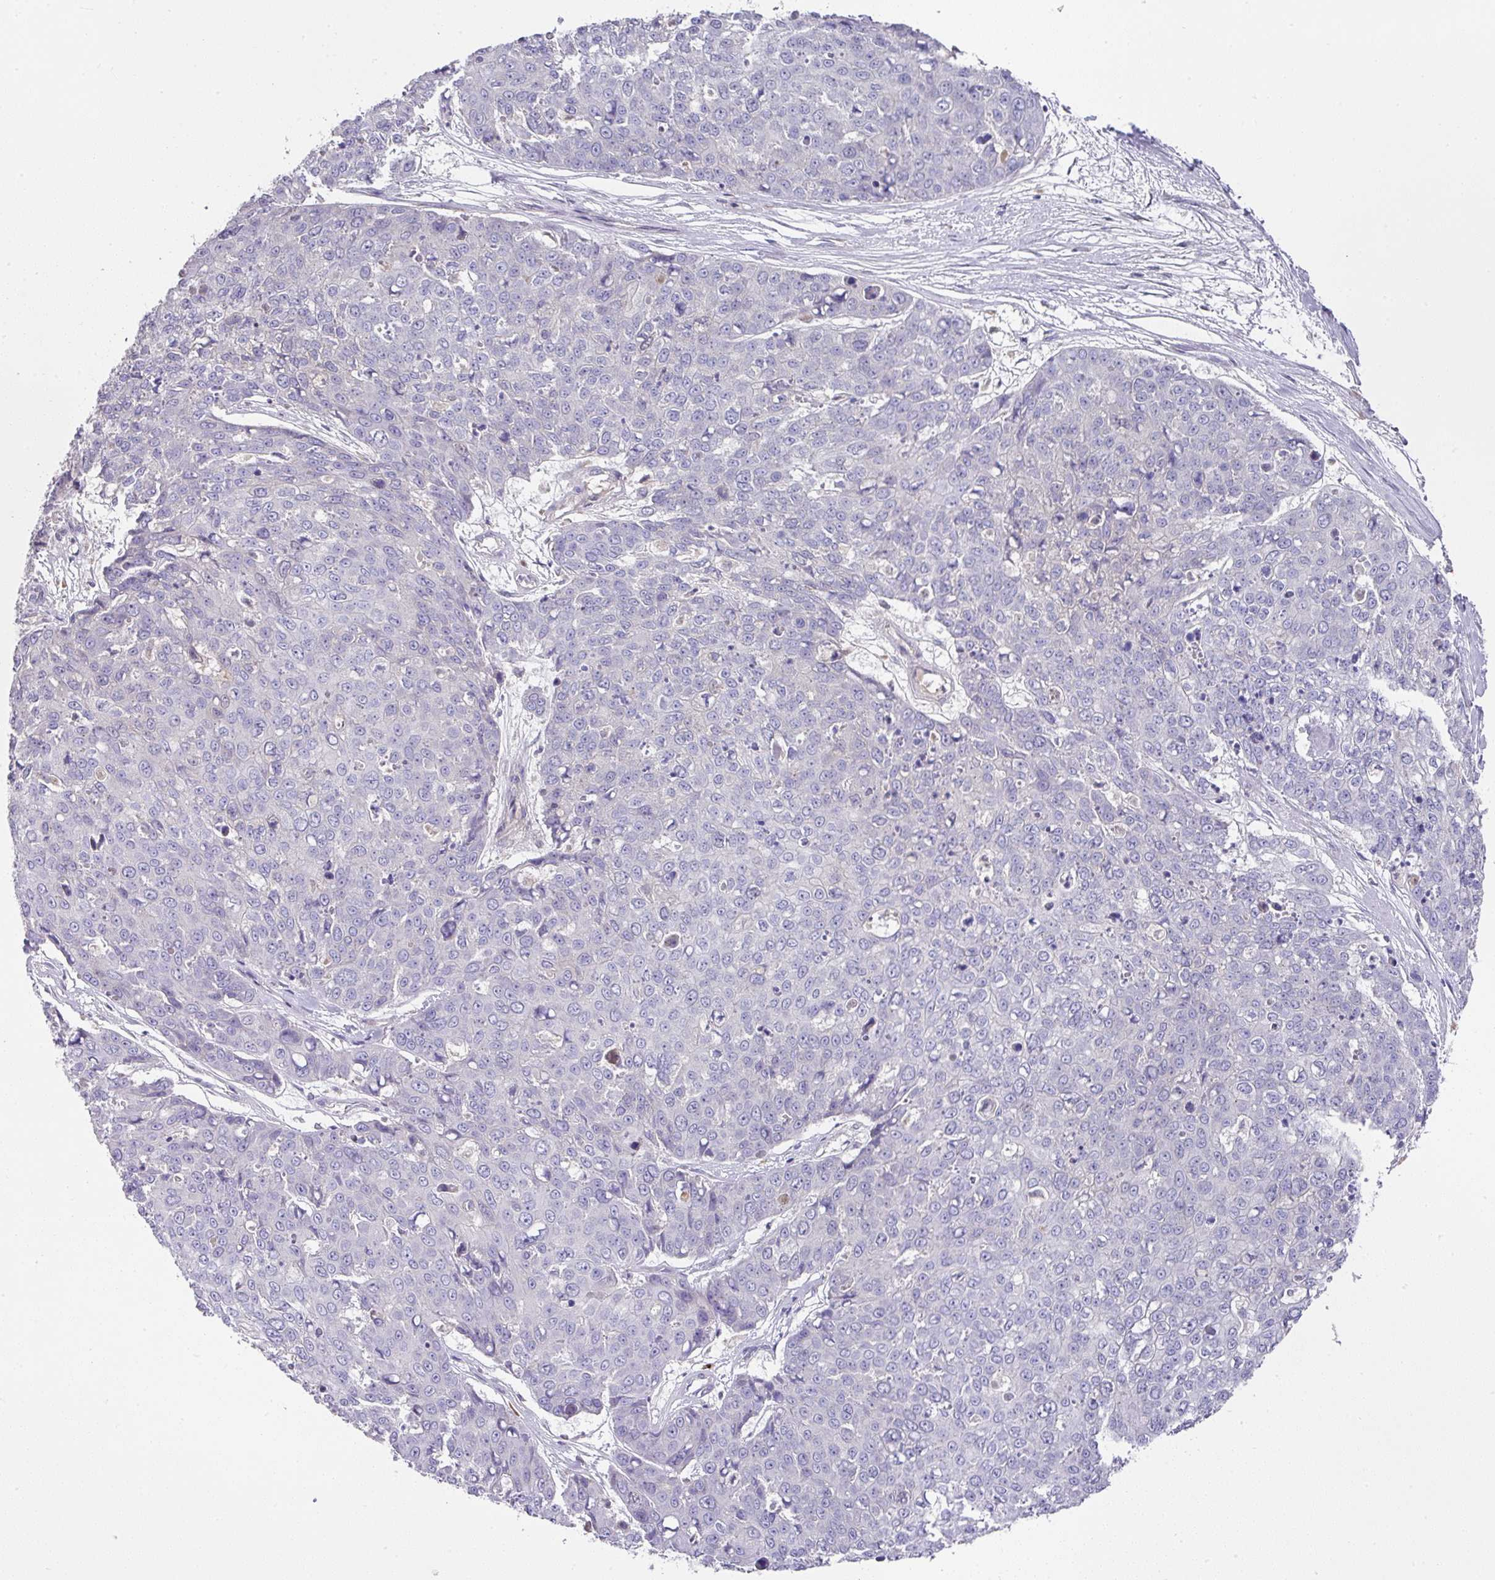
{"staining": {"intensity": "negative", "quantity": "none", "location": "none"}, "tissue": "skin cancer", "cell_type": "Tumor cells", "image_type": "cancer", "snomed": [{"axis": "morphology", "description": "Squamous cell carcinoma, NOS"}, {"axis": "topography", "description": "Skin"}], "caption": "IHC of human skin squamous cell carcinoma reveals no positivity in tumor cells.", "gene": "TARM1", "patient": {"sex": "male", "age": 71}}